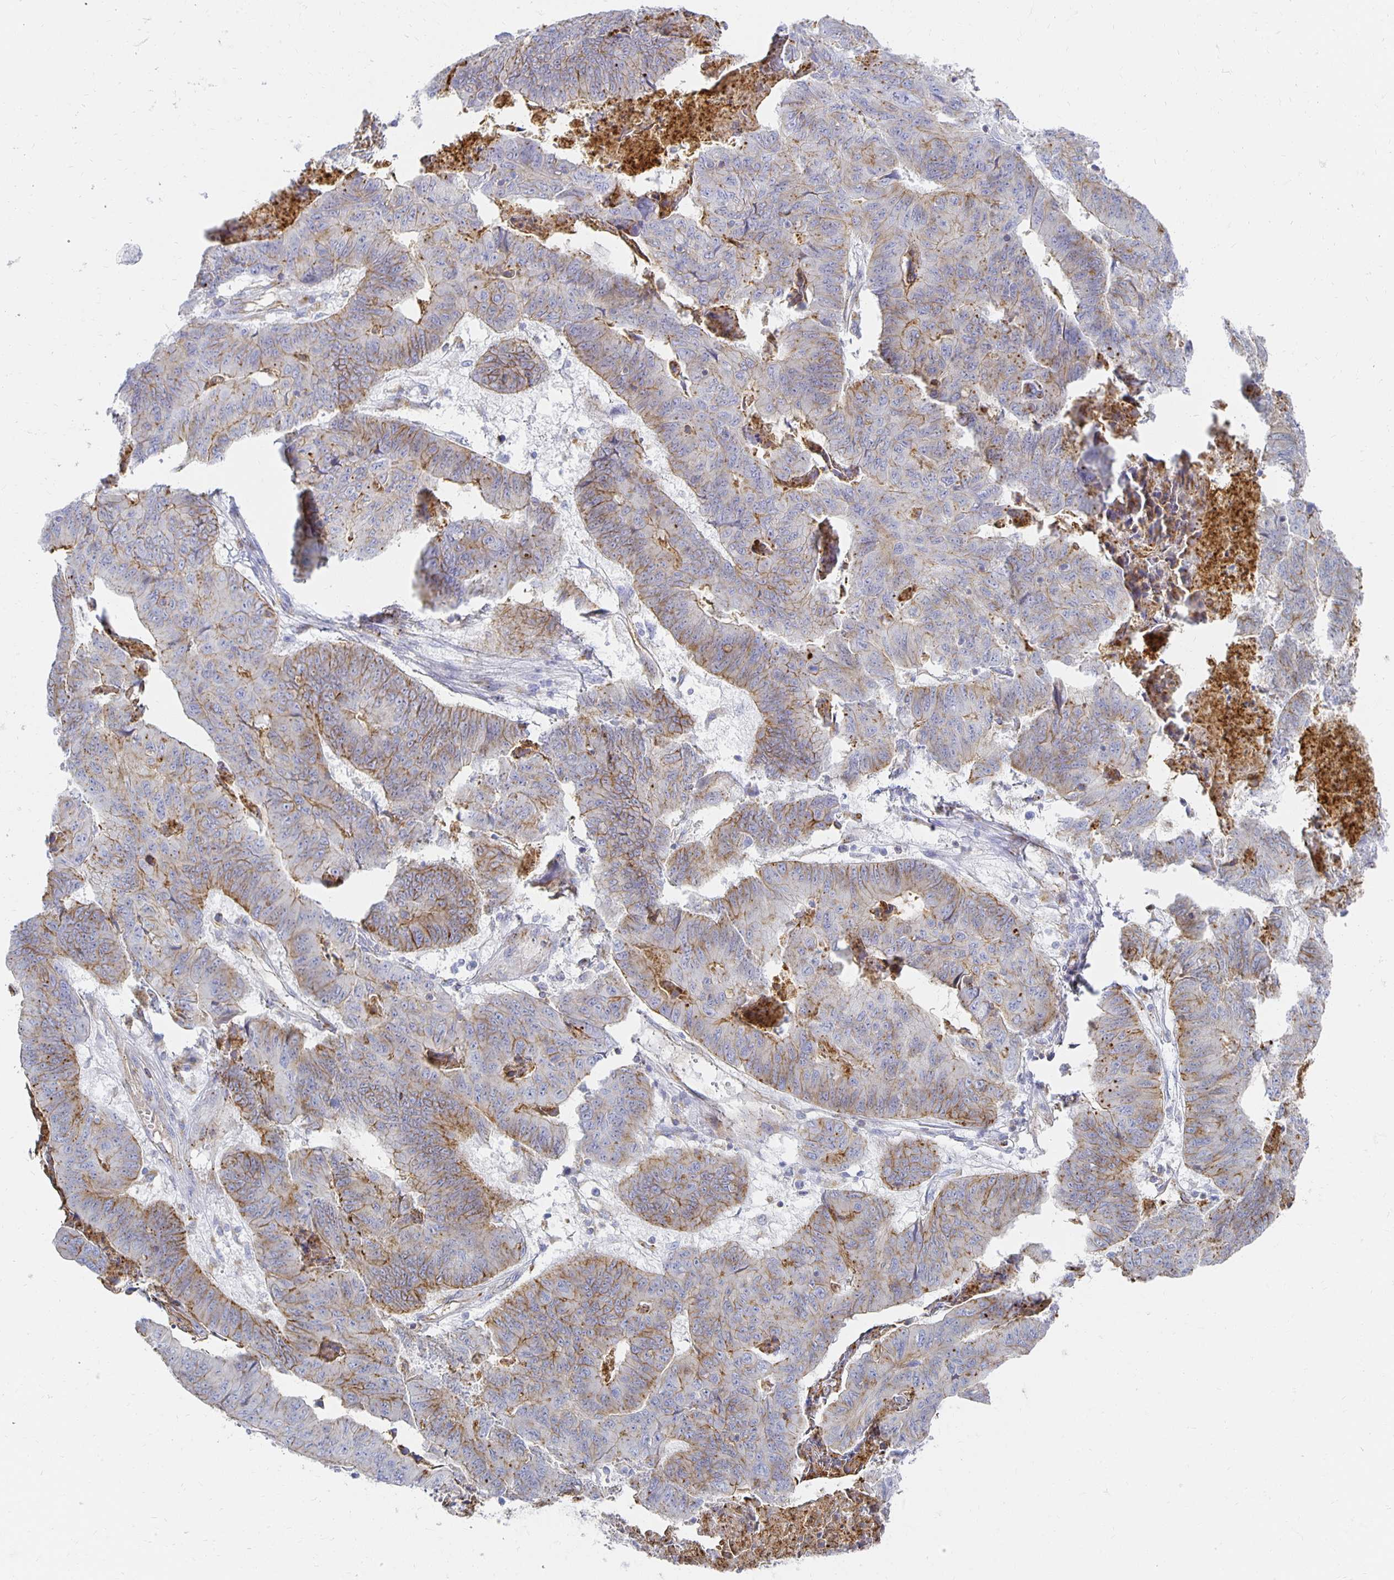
{"staining": {"intensity": "weak", "quantity": "25%-75%", "location": "cytoplasmic/membranous"}, "tissue": "stomach cancer", "cell_type": "Tumor cells", "image_type": "cancer", "snomed": [{"axis": "morphology", "description": "Adenocarcinoma, NOS"}, {"axis": "topography", "description": "Stomach, lower"}], "caption": "Protein expression analysis of human stomach adenocarcinoma reveals weak cytoplasmic/membranous staining in approximately 25%-75% of tumor cells.", "gene": "TAAR1", "patient": {"sex": "male", "age": 77}}